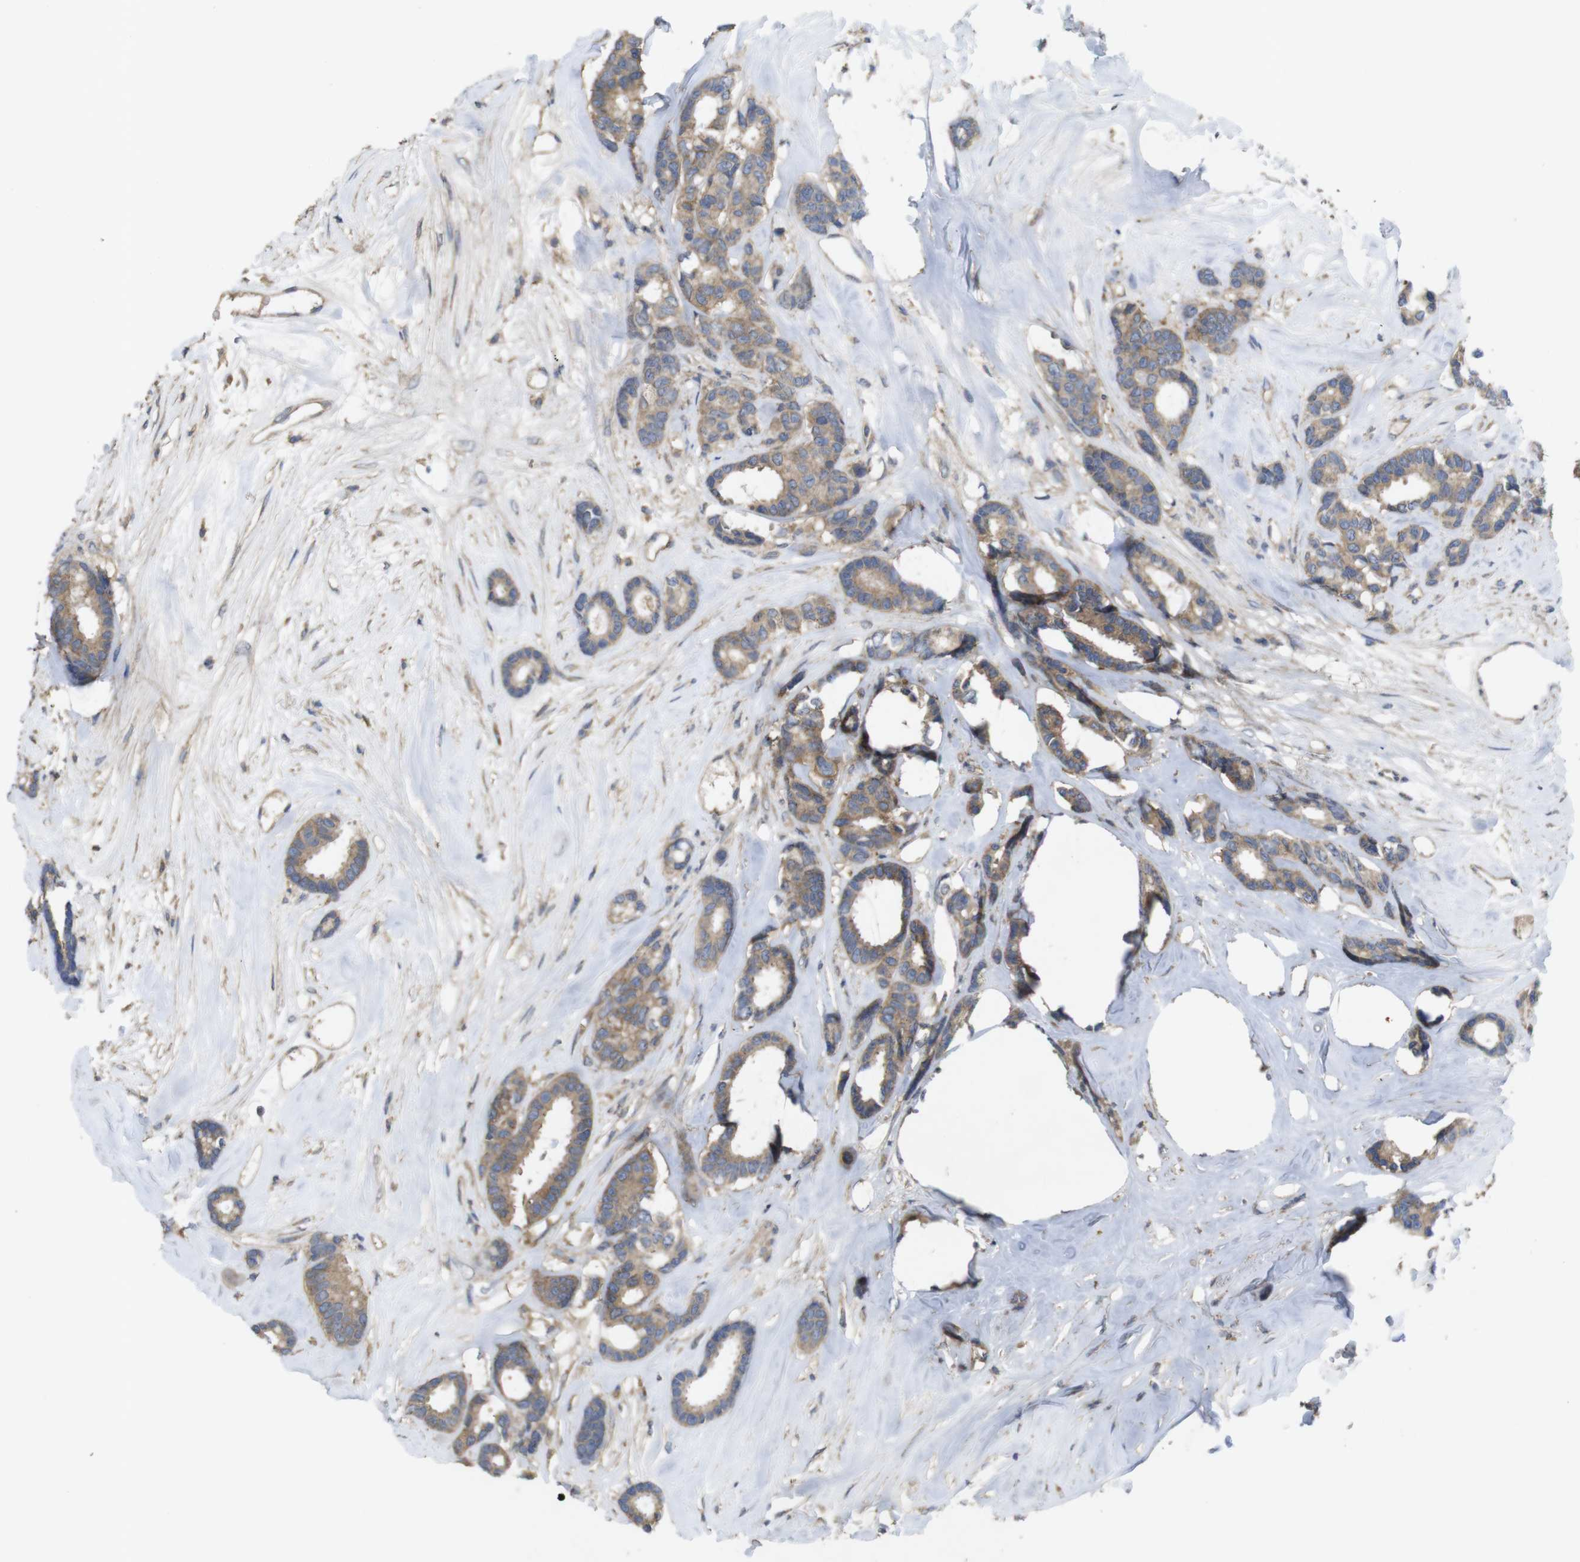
{"staining": {"intensity": "weak", "quantity": ">75%", "location": "cytoplasmic/membranous"}, "tissue": "breast cancer", "cell_type": "Tumor cells", "image_type": "cancer", "snomed": [{"axis": "morphology", "description": "Duct carcinoma"}, {"axis": "topography", "description": "Breast"}], "caption": "Breast intraductal carcinoma stained for a protein (brown) reveals weak cytoplasmic/membranous positive positivity in about >75% of tumor cells.", "gene": "KCNS3", "patient": {"sex": "female", "age": 87}}